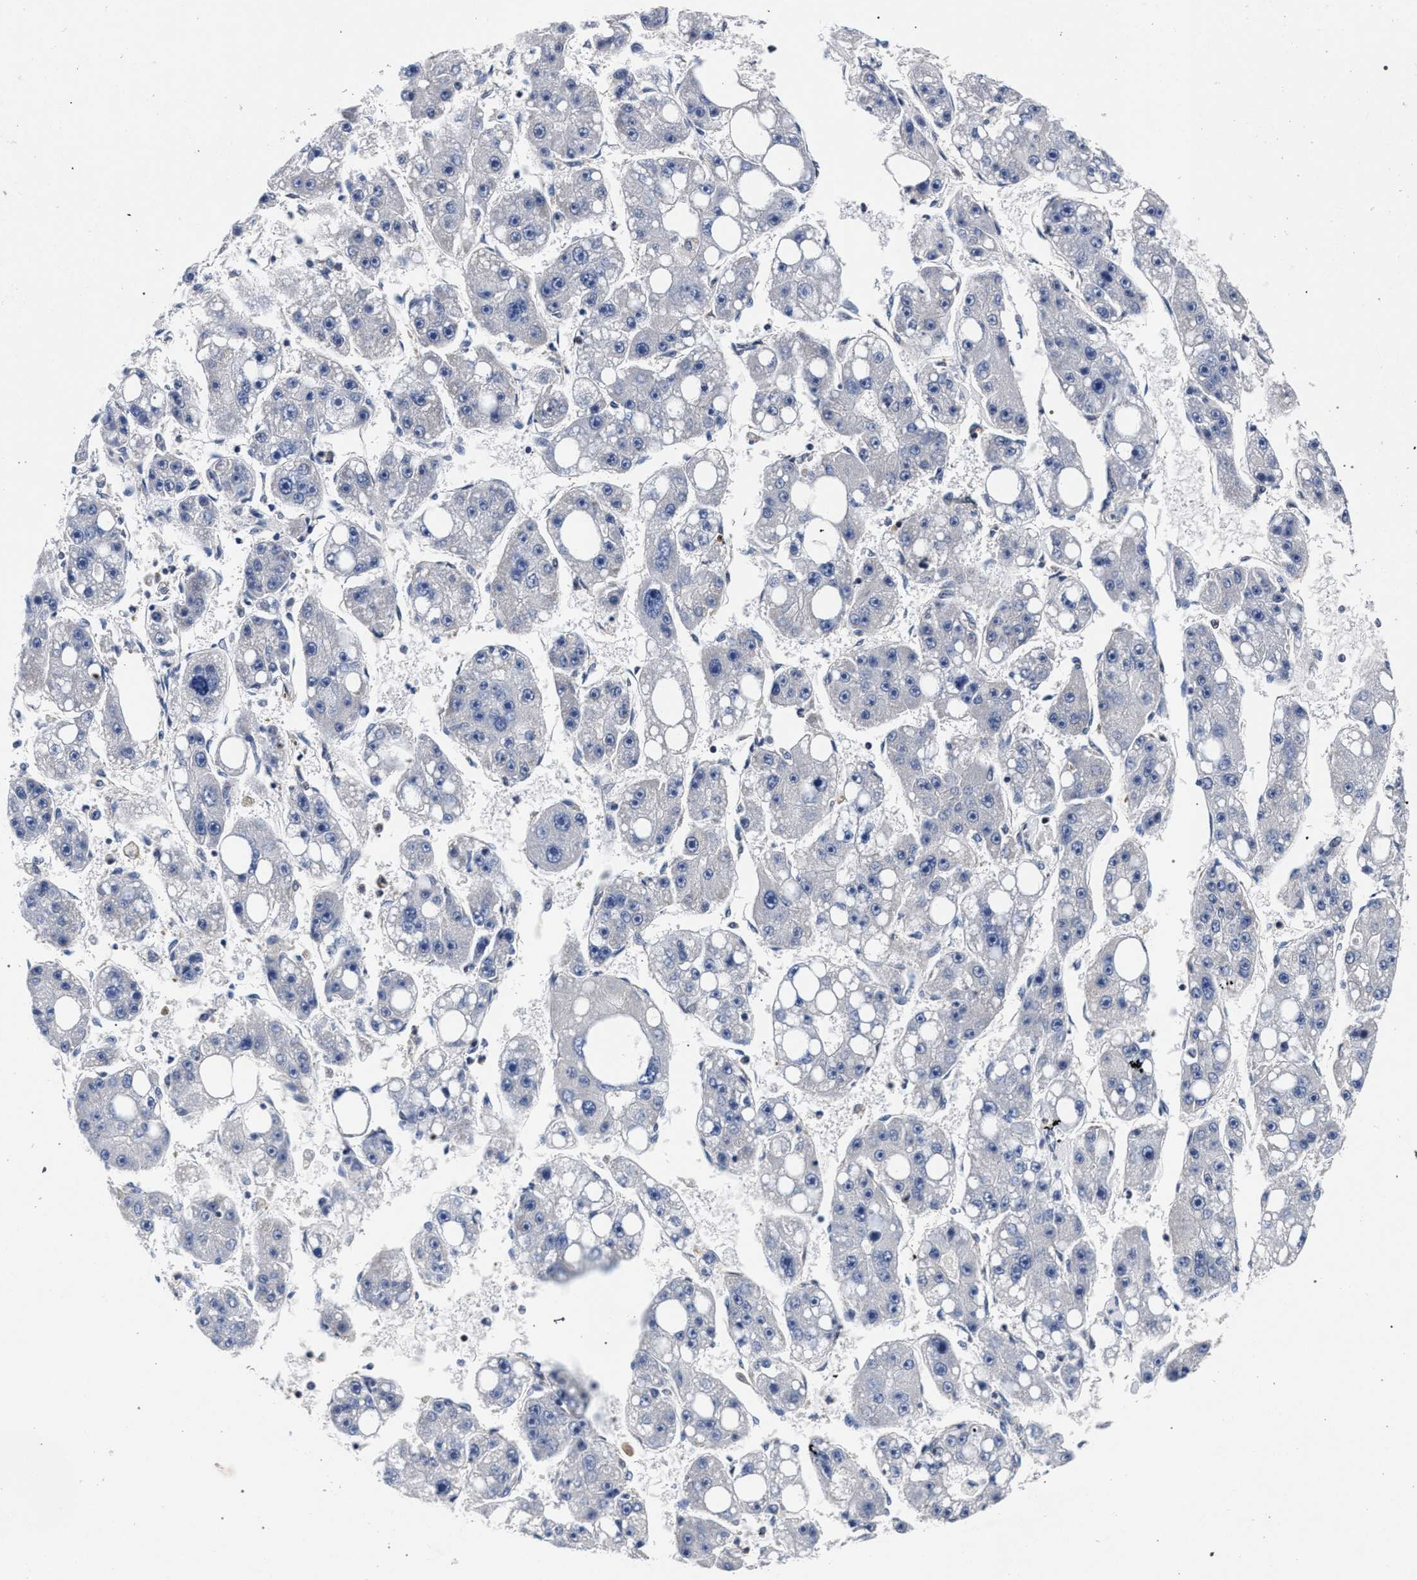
{"staining": {"intensity": "negative", "quantity": "none", "location": "none"}, "tissue": "liver cancer", "cell_type": "Tumor cells", "image_type": "cancer", "snomed": [{"axis": "morphology", "description": "Carcinoma, Hepatocellular, NOS"}, {"axis": "topography", "description": "Liver"}], "caption": "Tumor cells show no significant protein expression in liver cancer.", "gene": "LASP1", "patient": {"sex": "female", "age": 61}}